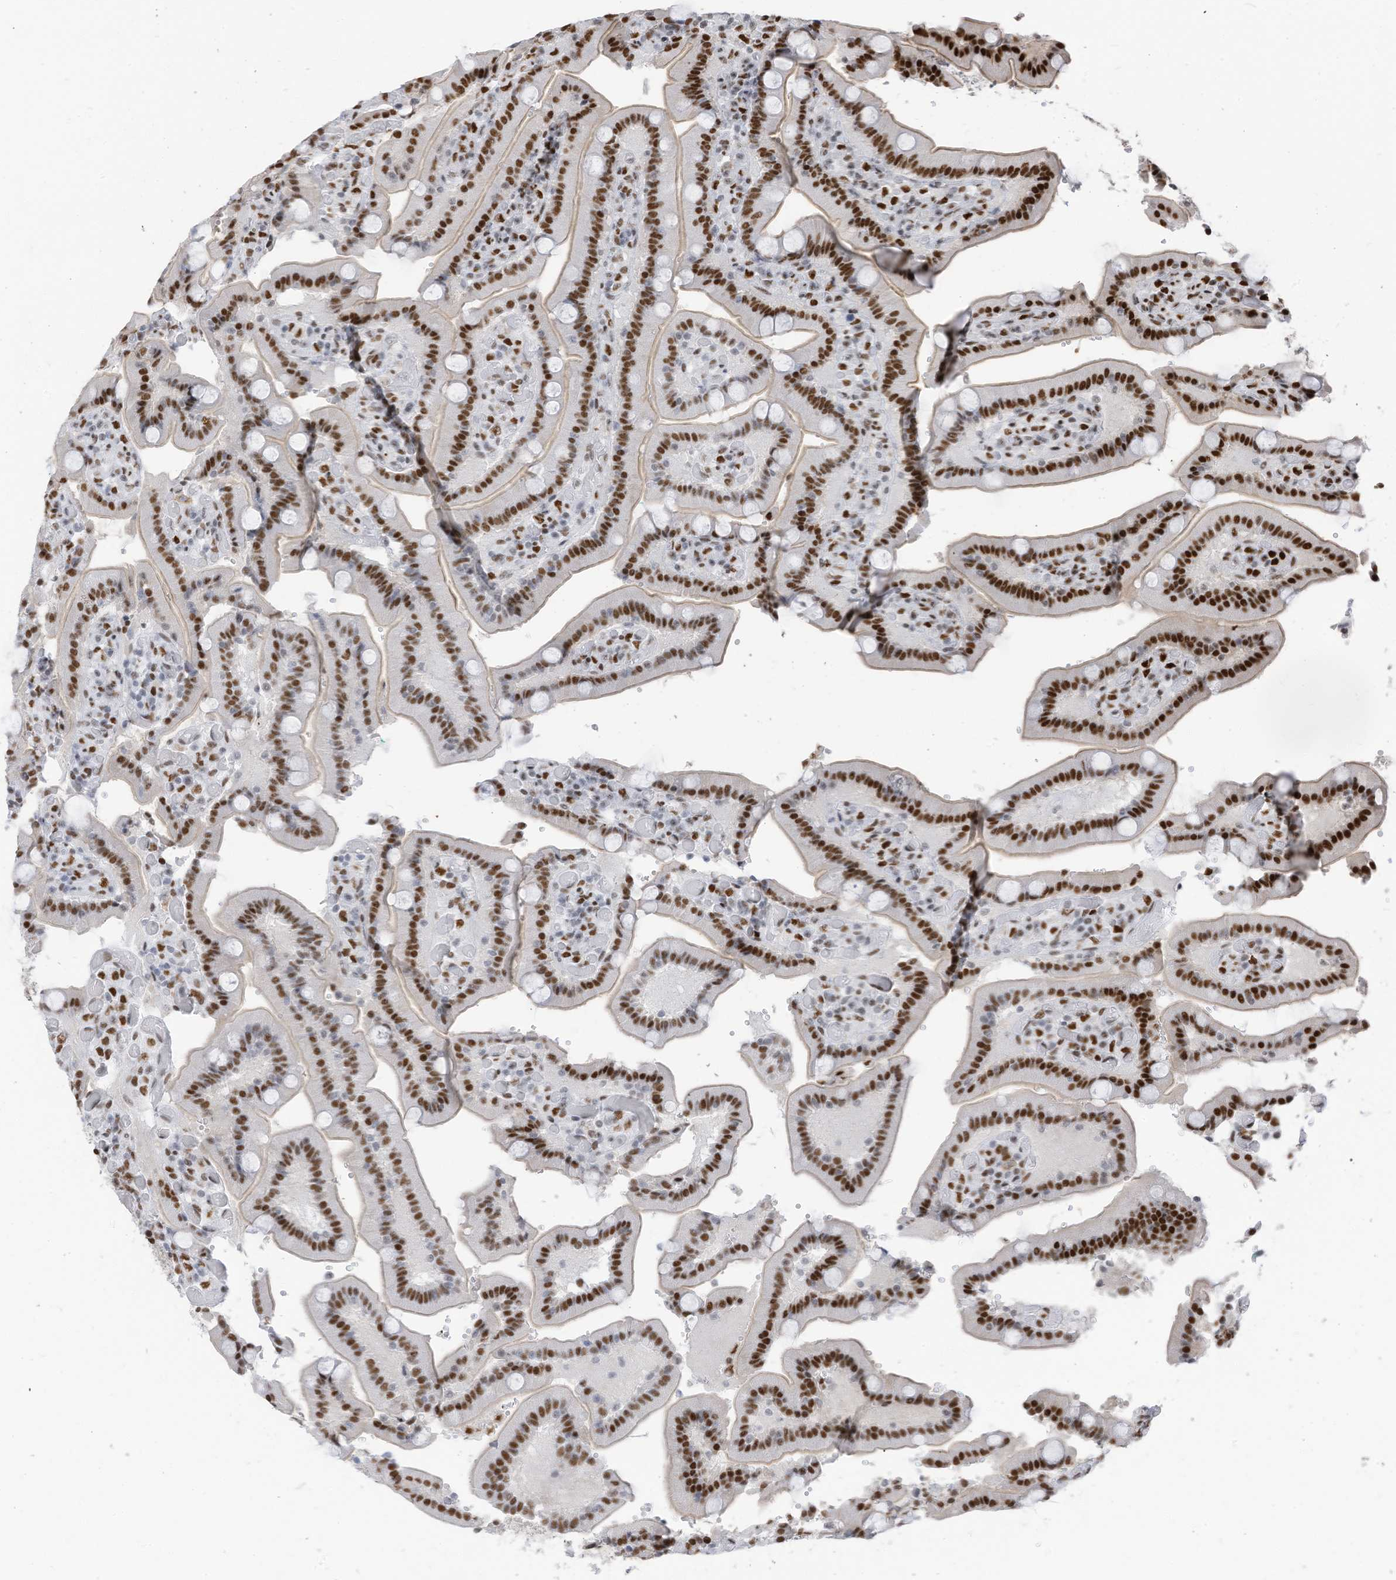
{"staining": {"intensity": "strong", "quantity": ">75%", "location": "nuclear"}, "tissue": "duodenum", "cell_type": "Glandular cells", "image_type": "normal", "snomed": [{"axis": "morphology", "description": "Normal tissue, NOS"}, {"axis": "topography", "description": "Duodenum"}], "caption": "The micrograph exhibits staining of normal duodenum, revealing strong nuclear protein positivity (brown color) within glandular cells. The staining is performed using DAB (3,3'-diaminobenzidine) brown chromogen to label protein expression. The nuclei are counter-stained blue using hematoxylin.", "gene": "KHSRP", "patient": {"sex": "female", "age": 62}}